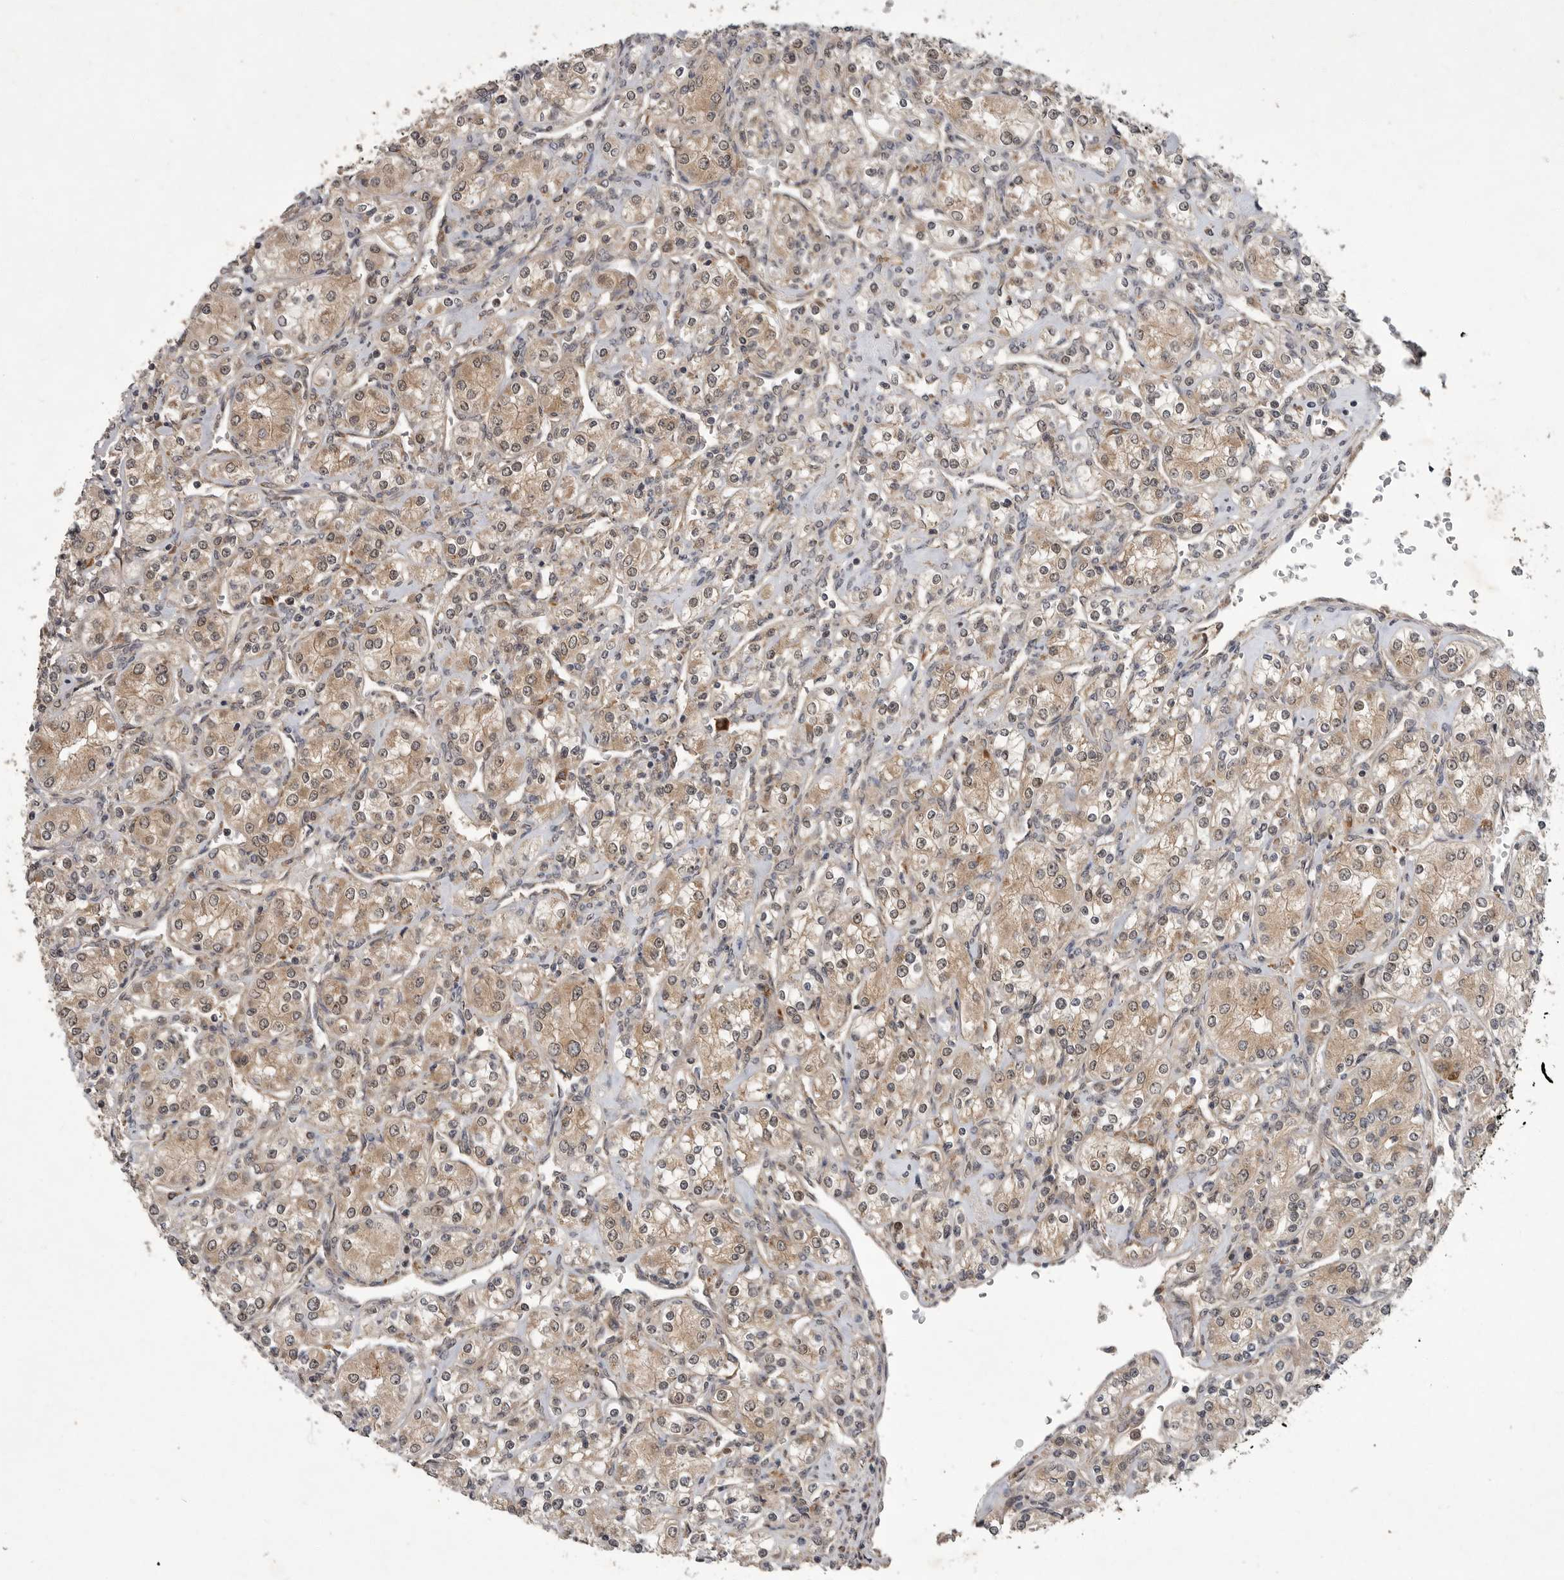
{"staining": {"intensity": "weak", "quantity": ">75%", "location": "cytoplasmic/membranous,nuclear"}, "tissue": "renal cancer", "cell_type": "Tumor cells", "image_type": "cancer", "snomed": [{"axis": "morphology", "description": "Adenocarcinoma, NOS"}, {"axis": "topography", "description": "Kidney"}], "caption": "IHC of human renal cancer shows low levels of weak cytoplasmic/membranous and nuclear staining in approximately >75% of tumor cells. The protein of interest is stained brown, and the nuclei are stained in blue (DAB (3,3'-diaminobenzidine) IHC with brightfield microscopy, high magnification).", "gene": "OSBPL9", "patient": {"sex": "male", "age": 77}}